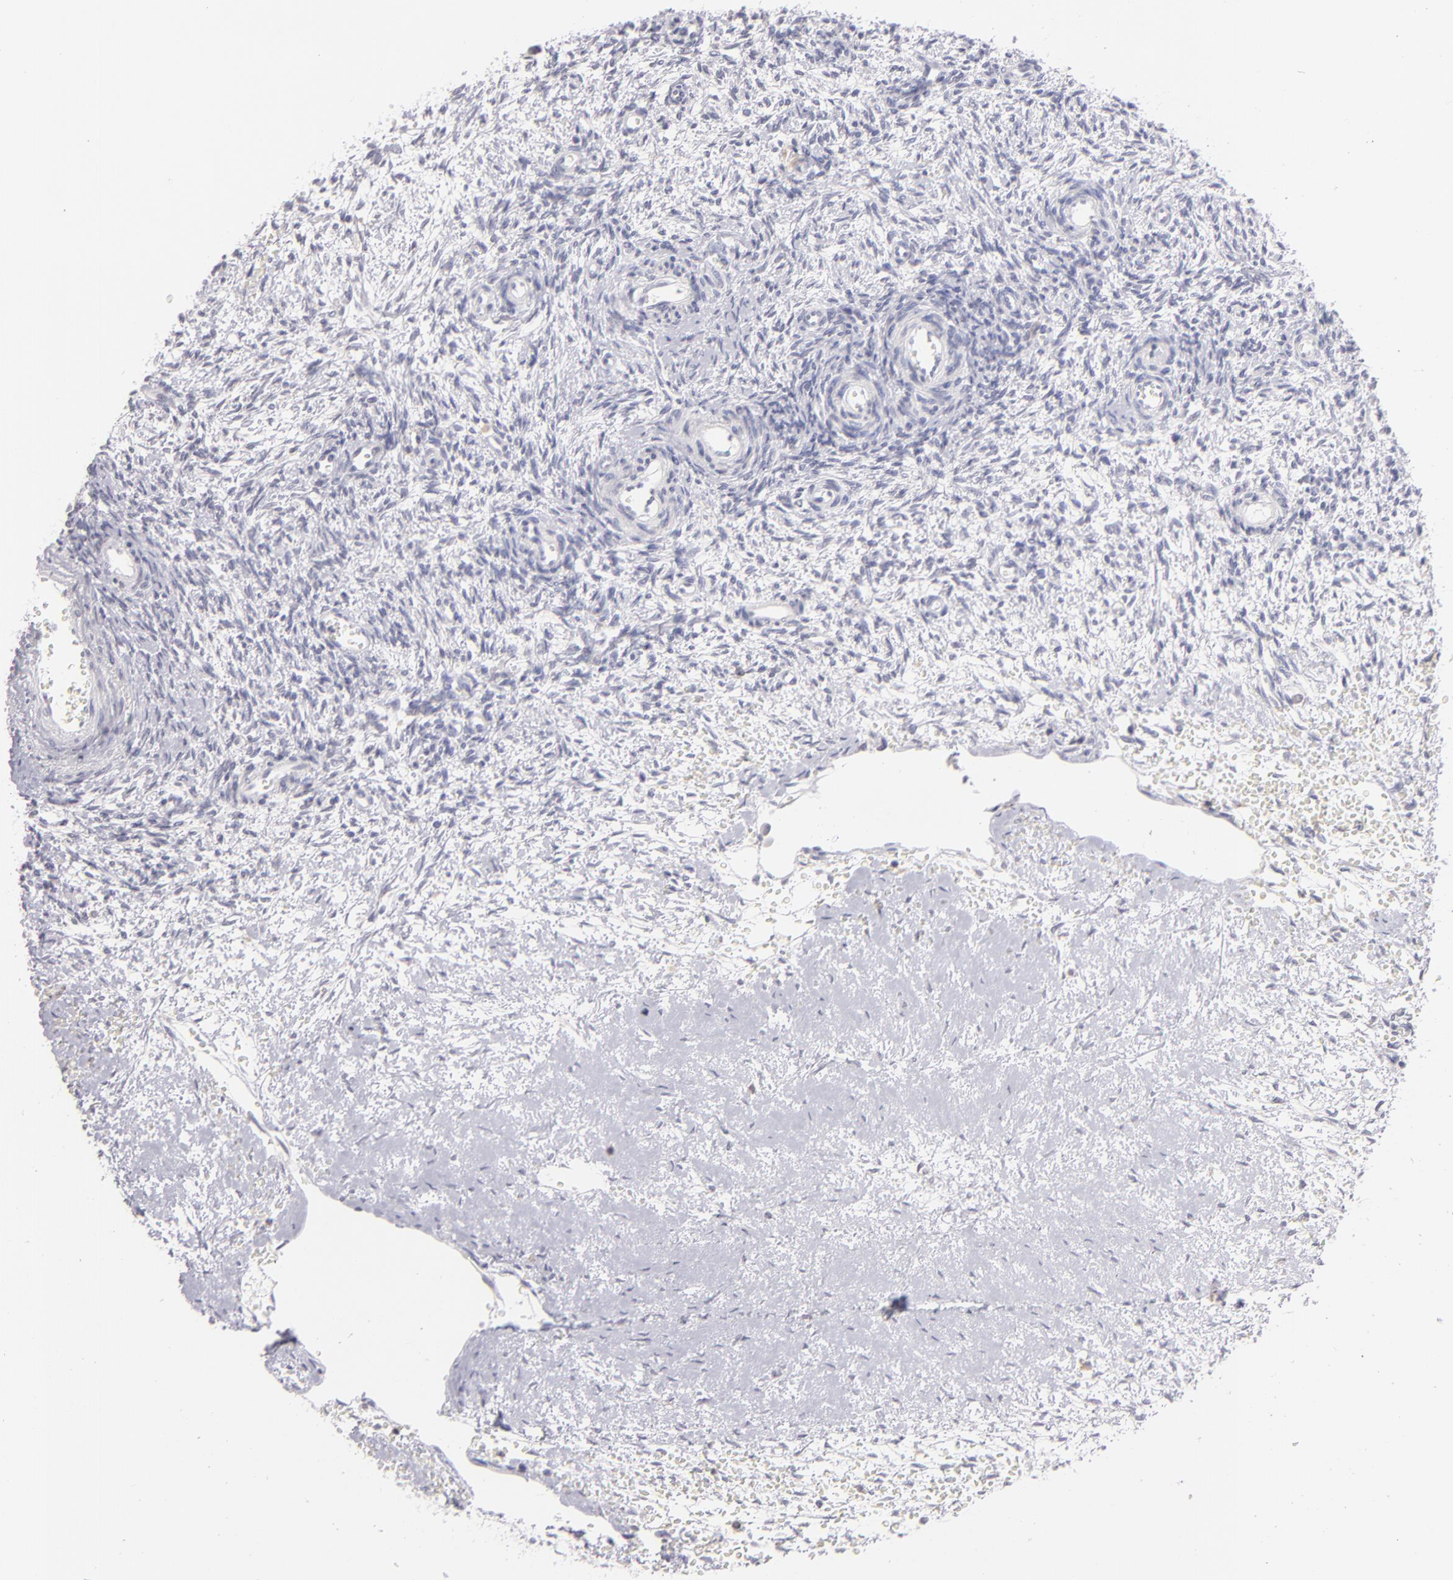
{"staining": {"intensity": "negative", "quantity": "none", "location": "none"}, "tissue": "ovary", "cell_type": "Follicle cells", "image_type": "normal", "snomed": [{"axis": "morphology", "description": "Normal tissue, NOS"}, {"axis": "topography", "description": "Ovary"}], "caption": "IHC micrograph of unremarkable ovary: human ovary stained with DAB (3,3'-diaminobenzidine) reveals no significant protein positivity in follicle cells. (Stains: DAB IHC with hematoxylin counter stain, Microscopy: brightfield microscopy at high magnification).", "gene": "IL2RA", "patient": {"sex": "female", "age": 39}}